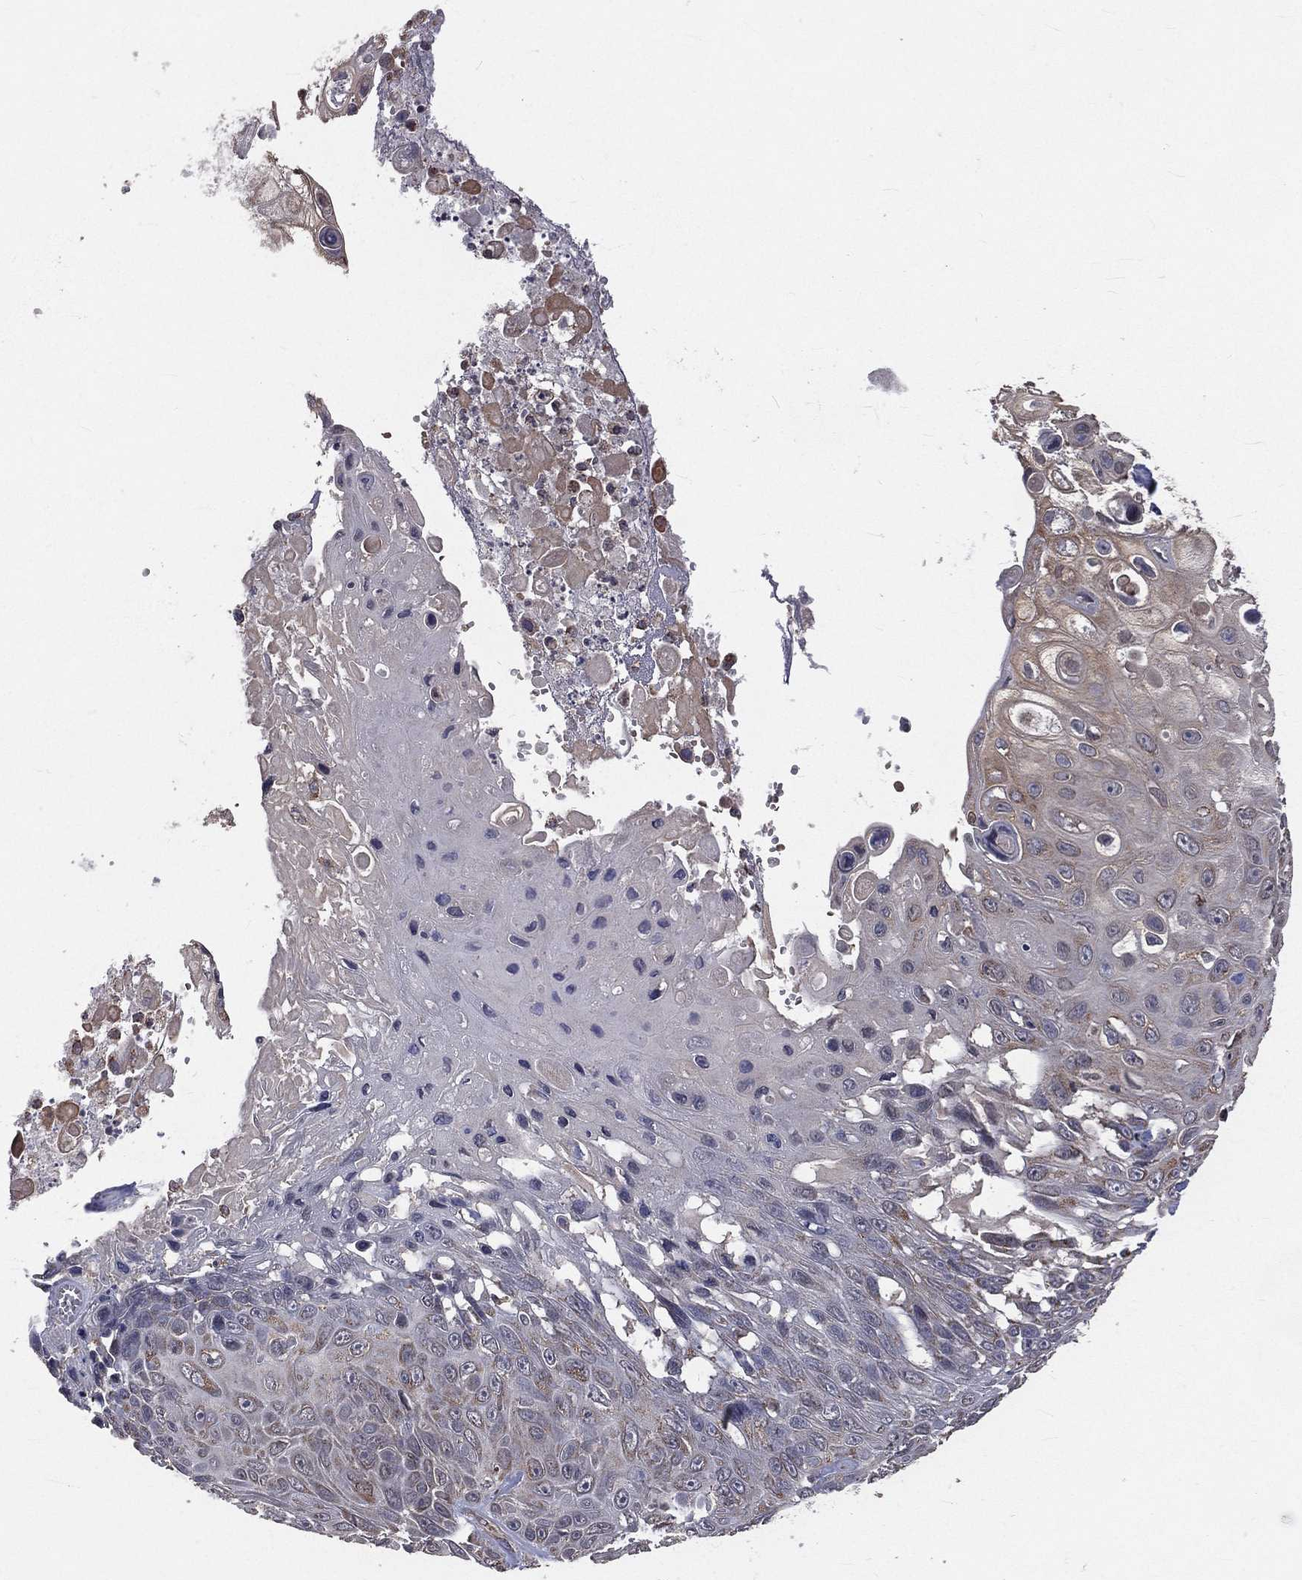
{"staining": {"intensity": "weak", "quantity": "25%-75%", "location": "cytoplasmic/membranous"}, "tissue": "skin cancer", "cell_type": "Tumor cells", "image_type": "cancer", "snomed": [{"axis": "morphology", "description": "Squamous cell carcinoma, NOS"}, {"axis": "topography", "description": "Skin"}], "caption": "Immunohistochemistry (IHC) image of squamous cell carcinoma (skin) stained for a protein (brown), which demonstrates low levels of weak cytoplasmic/membranous staining in approximately 25%-75% of tumor cells.", "gene": "MRPL46", "patient": {"sex": "male", "age": 82}}